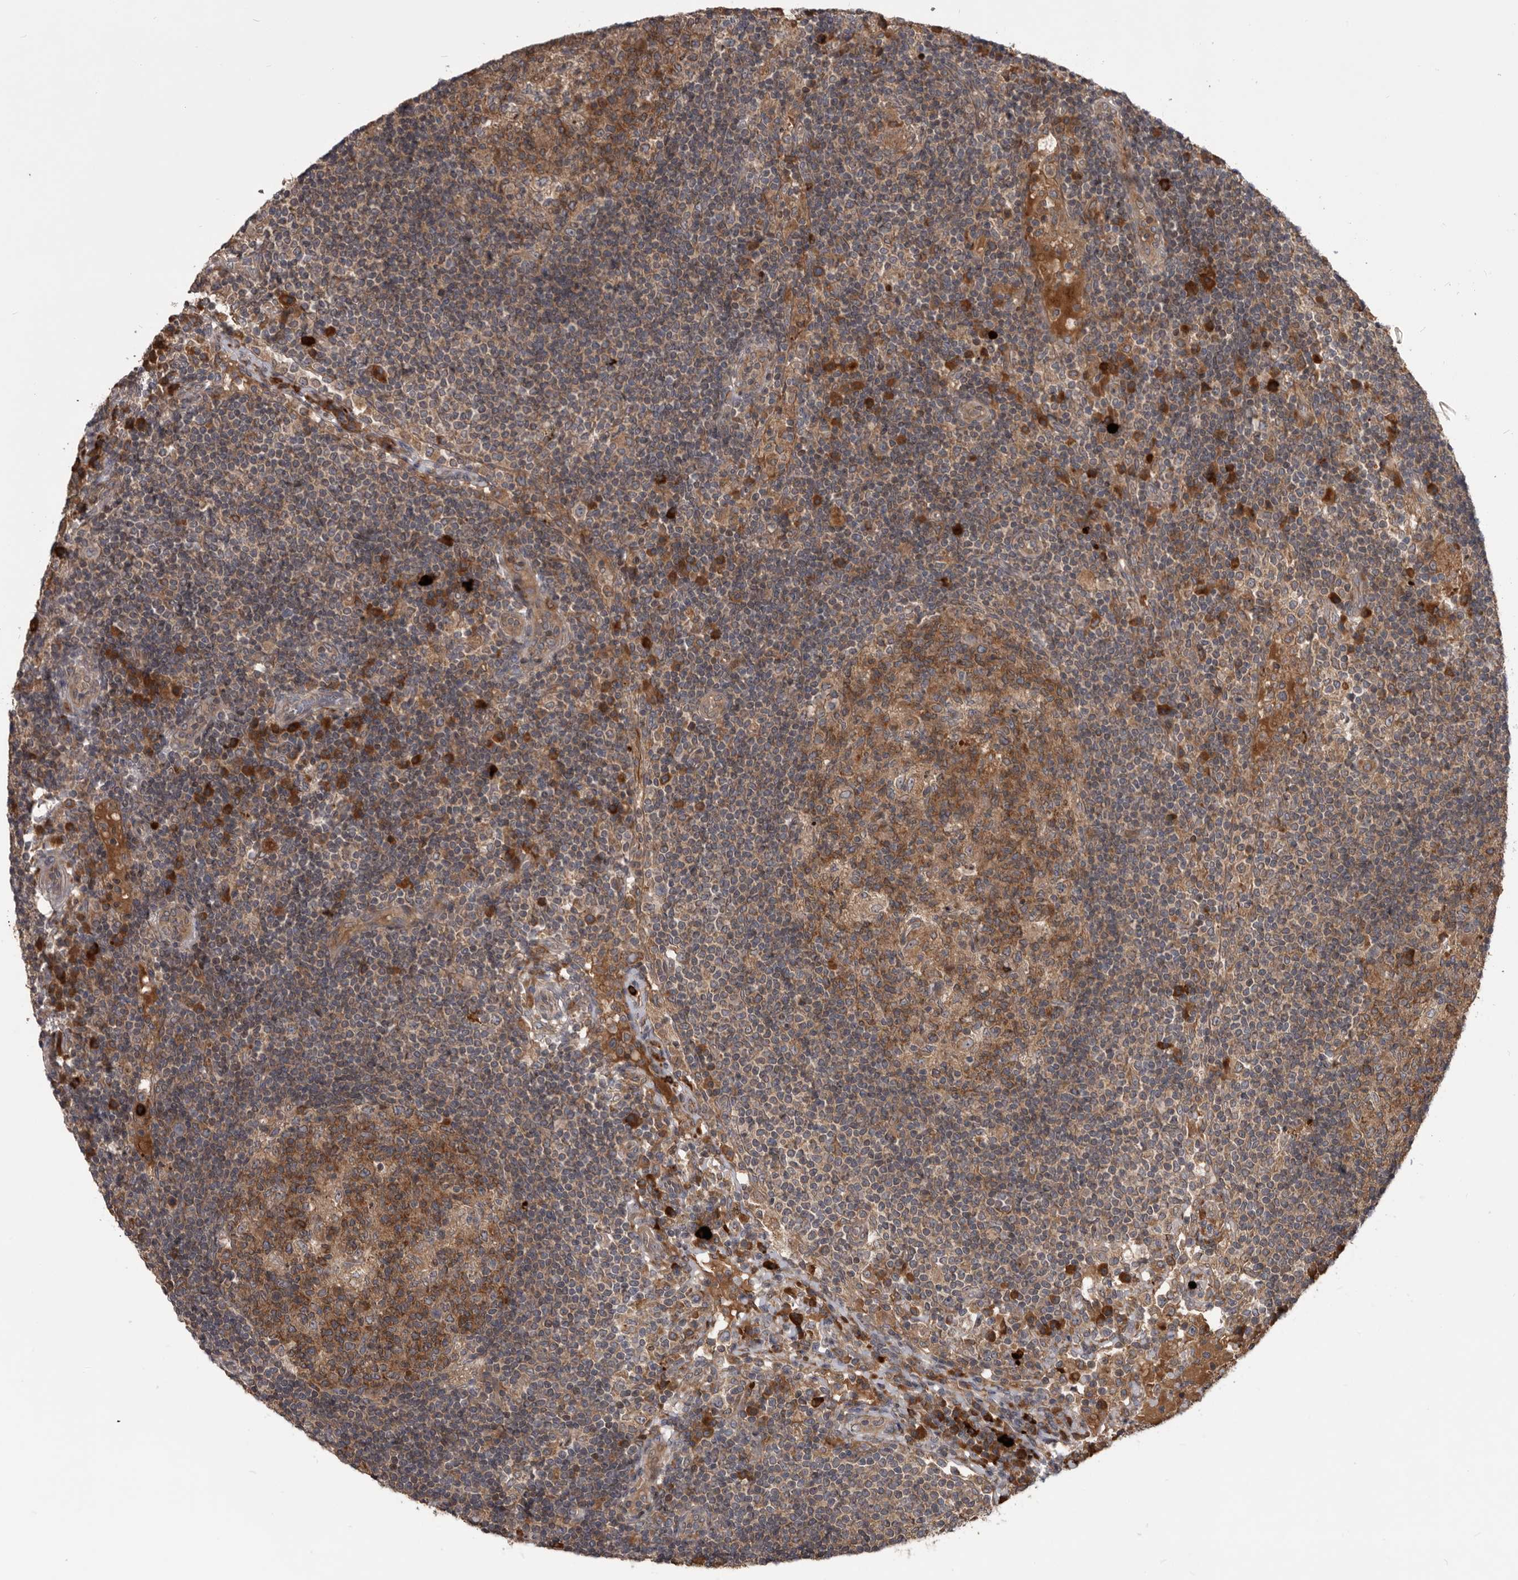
{"staining": {"intensity": "moderate", "quantity": ">75%", "location": "cytoplasmic/membranous"}, "tissue": "lymph node", "cell_type": "Germinal center cells", "image_type": "normal", "snomed": [{"axis": "morphology", "description": "Normal tissue, NOS"}, {"axis": "topography", "description": "Lymph node"}], "caption": "Human lymph node stained with a brown dye reveals moderate cytoplasmic/membranous positive expression in approximately >75% of germinal center cells.", "gene": "RAB3GAP2", "patient": {"sex": "female", "age": 53}}